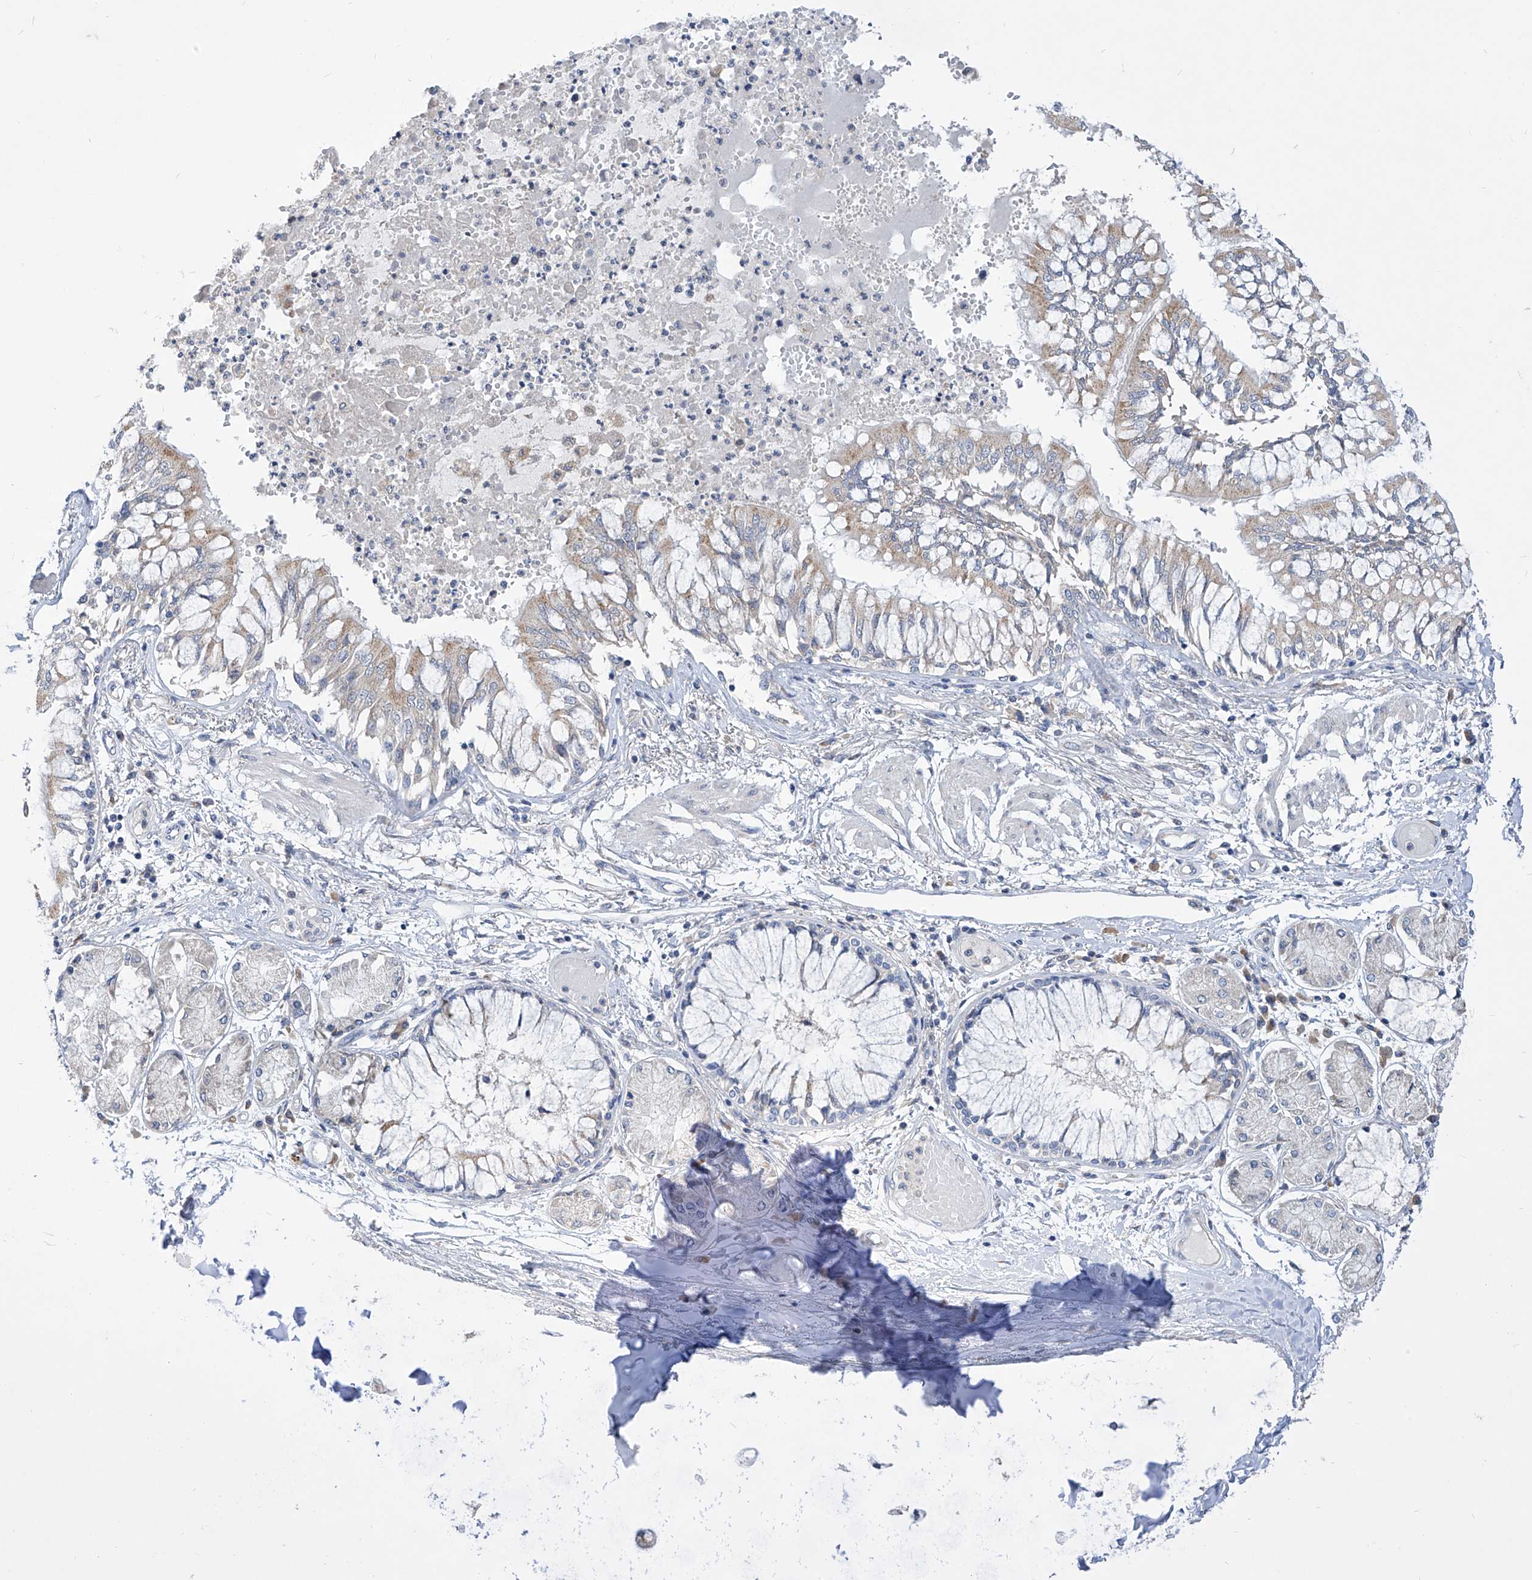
{"staining": {"intensity": "moderate", "quantity": "25%-75%", "location": "cytoplasmic/membranous"}, "tissue": "bronchus", "cell_type": "Respiratory epithelial cells", "image_type": "normal", "snomed": [{"axis": "morphology", "description": "Normal tissue, NOS"}, {"axis": "topography", "description": "Cartilage tissue"}, {"axis": "topography", "description": "Bronchus"}, {"axis": "topography", "description": "Lung"}], "caption": "Bronchus was stained to show a protein in brown. There is medium levels of moderate cytoplasmic/membranous staining in about 25%-75% of respiratory epithelial cells. The staining is performed using DAB (3,3'-diaminobenzidine) brown chromogen to label protein expression. The nuclei are counter-stained blue using hematoxylin.", "gene": "UFL1", "patient": {"sex": "female", "age": 49}}